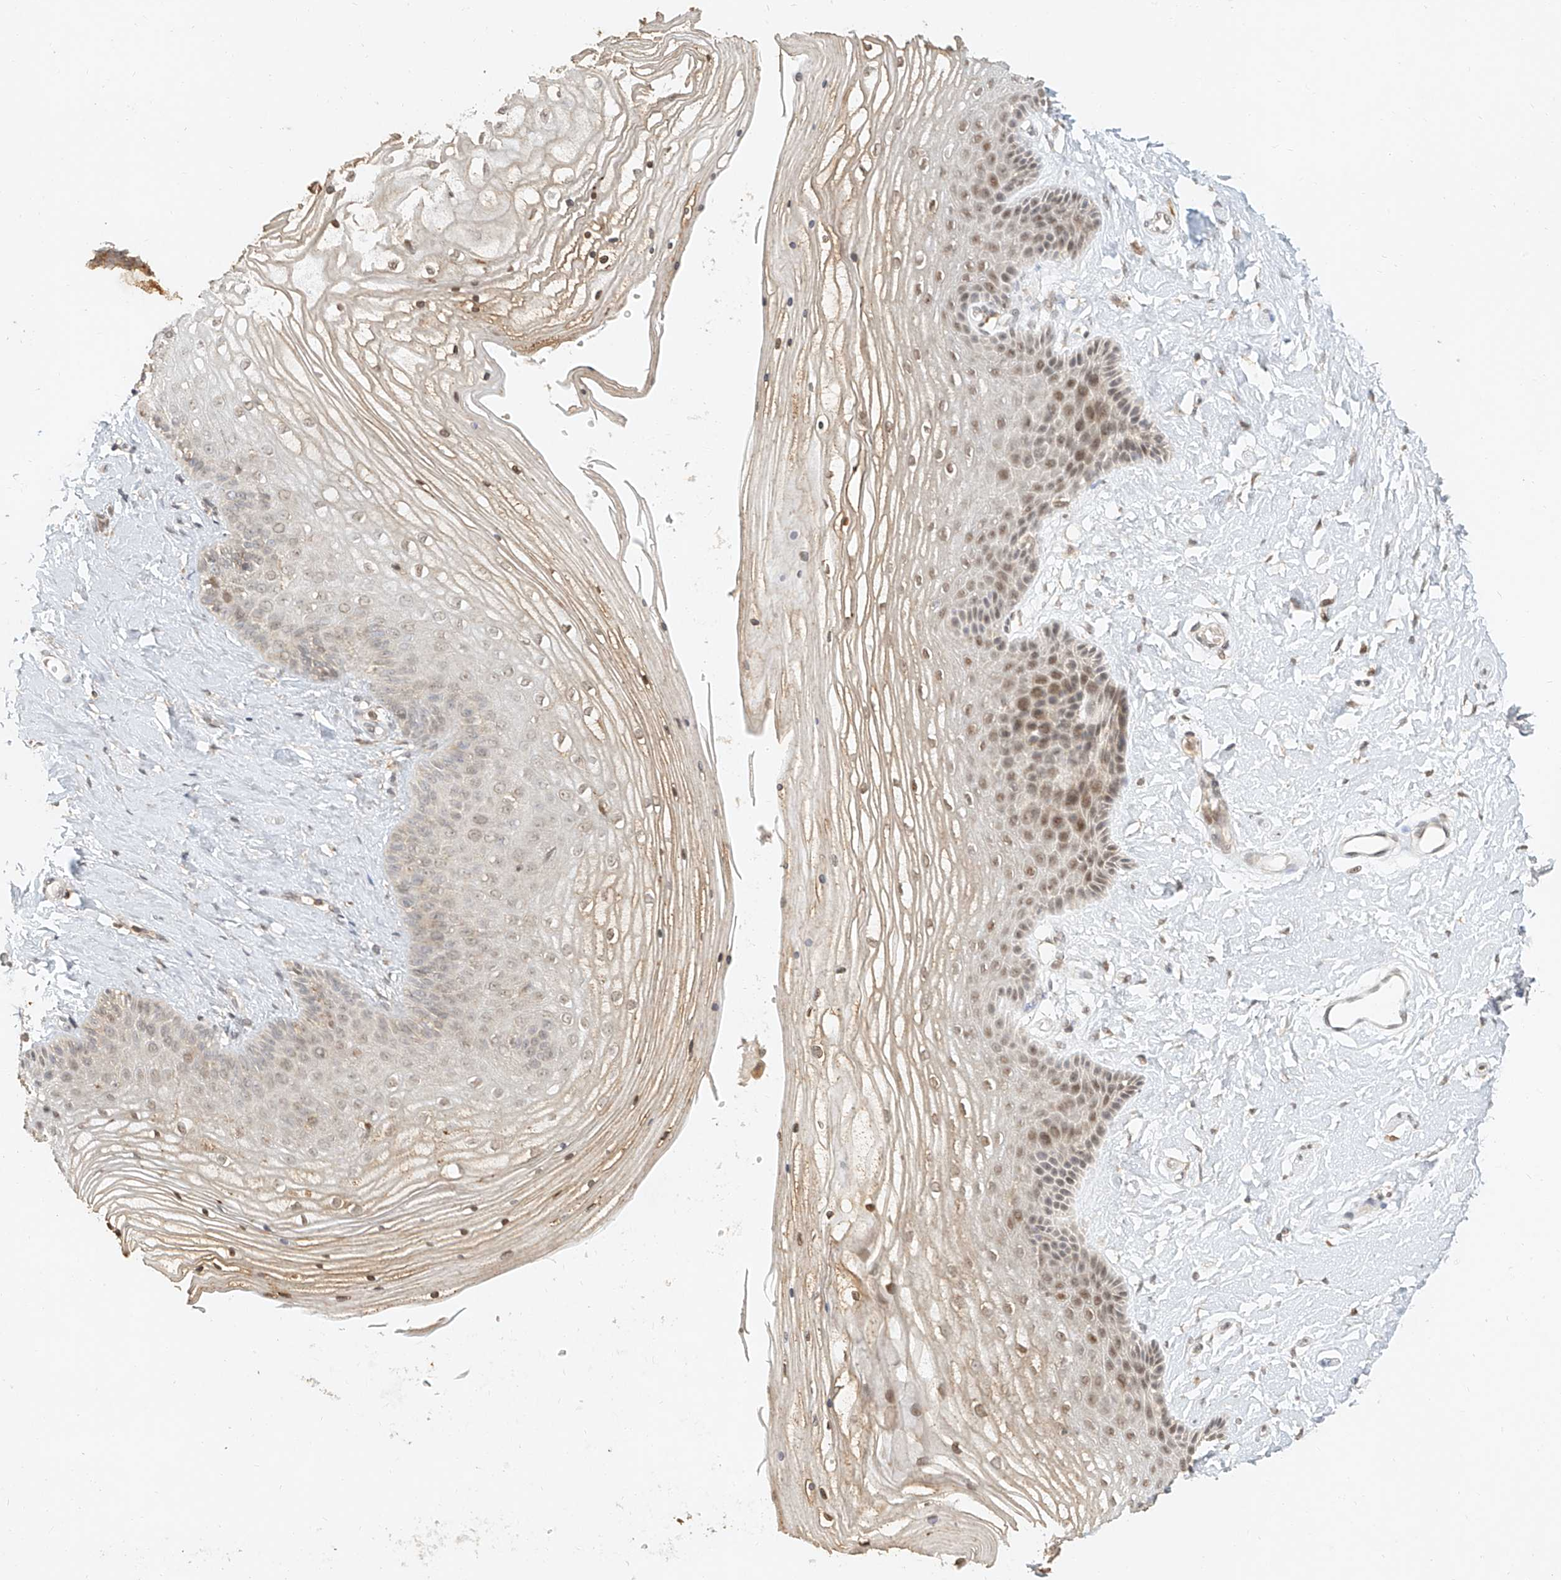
{"staining": {"intensity": "moderate", "quantity": "25%-75%", "location": "nuclear"}, "tissue": "vagina", "cell_type": "Squamous epithelial cells", "image_type": "normal", "snomed": [{"axis": "morphology", "description": "Normal tissue, NOS"}, {"axis": "topography", "description": "Vagina"}, {"axis": "topography", "description": "Cervix"}], "caption": "Brown immunohistochemical staining in unremarkable vagina exhibits moderate nuclear expression in approximately 25%-75% of squamous epithelial cells.", "gene": "CXorf58", "patient": {"sex": "female", "age": 40}}